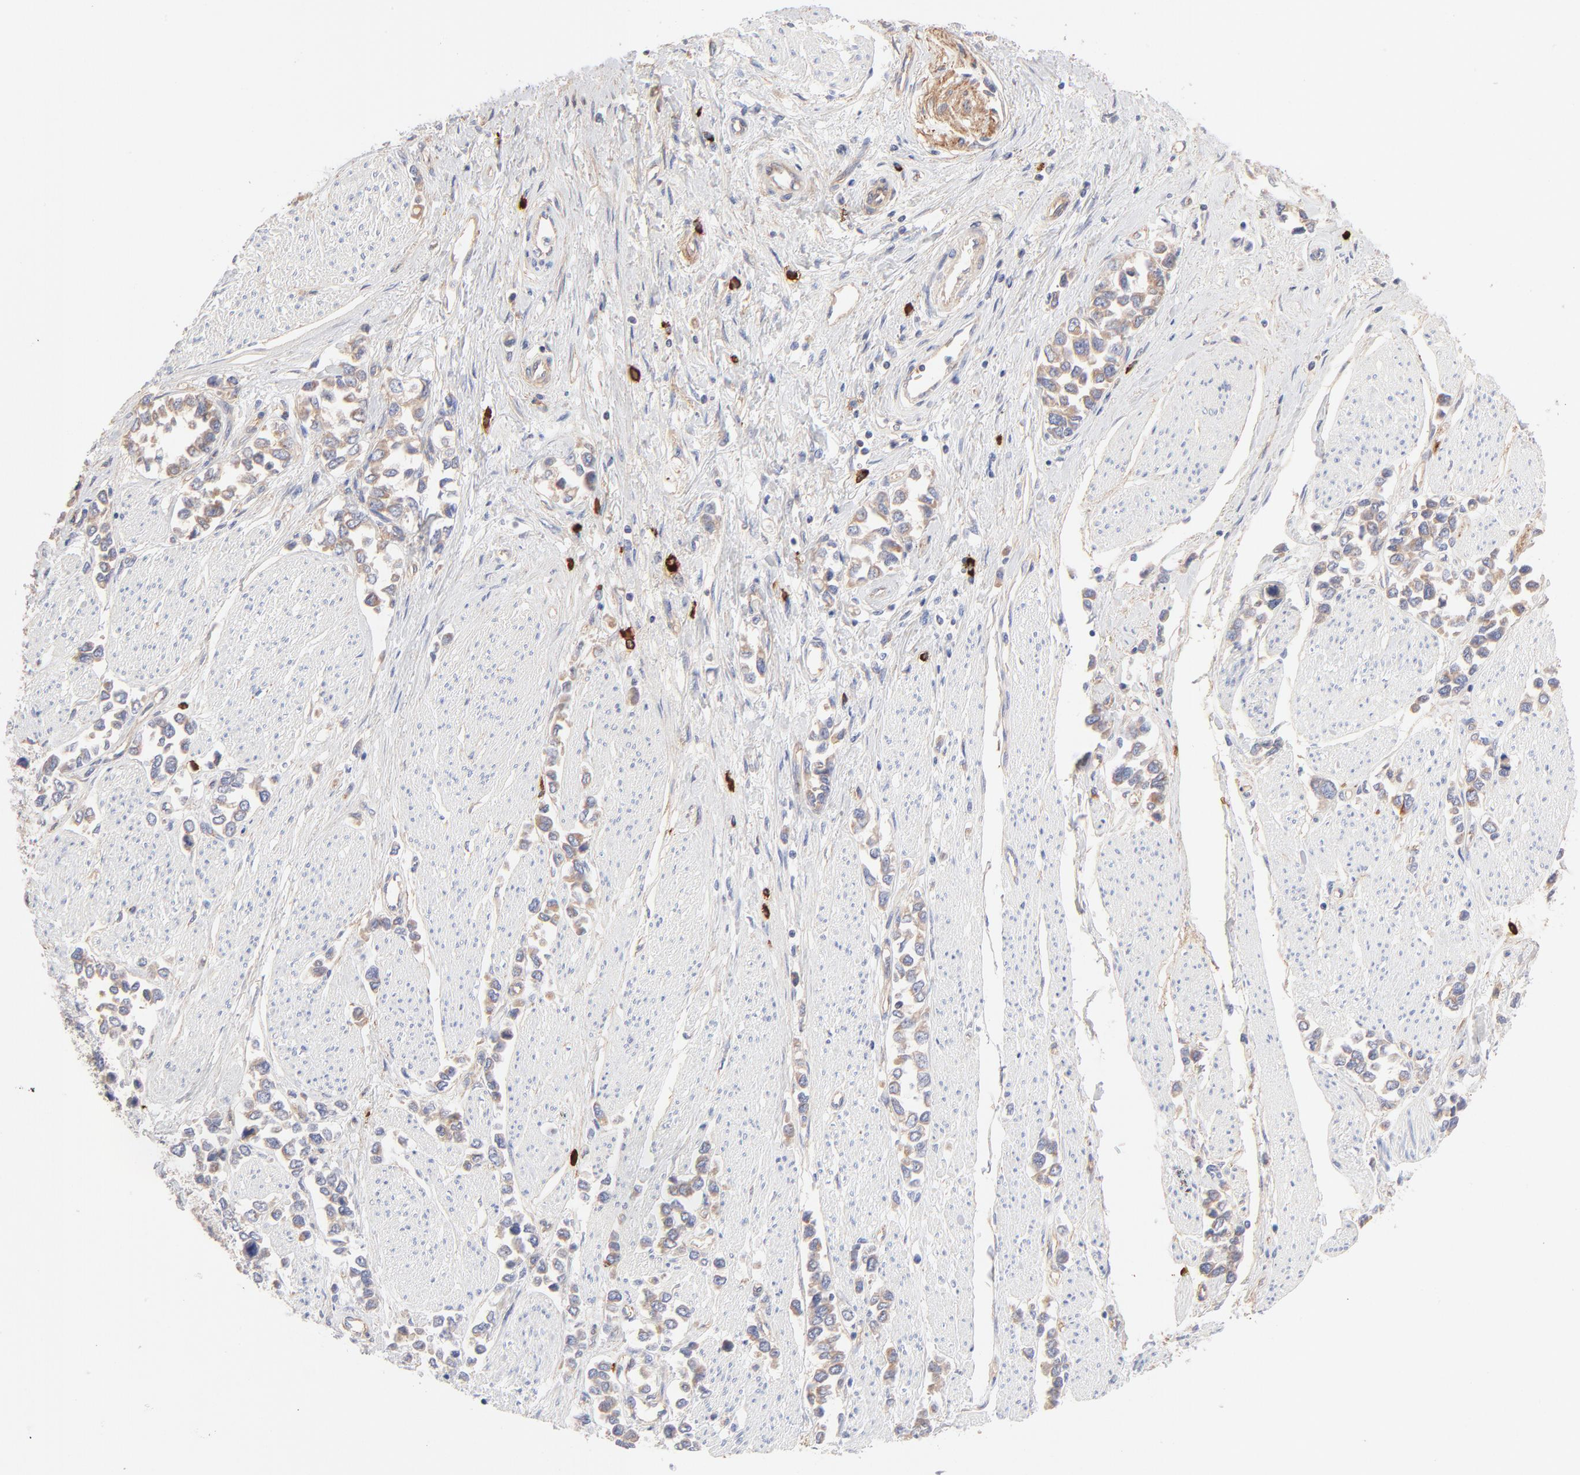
{"staining": {"intensity": "weak", "quantity": ">75%", "location": "cytoplasmic/membranous"}, "tissue": "stomach cancer", "cell_type": "Tumor cells", "image_type": "cancer", "snomed": [{"axis": "morphology", "description": "Adenocarcinoma, NOS"}, {"axis": "topography", "description": "Stomach, upper"}], "caption": "Stomach cancer tissue exhibits weak cytoplasmic/membranous staining in approximately >75% of tumor cells, visualized by immunohistochemistry.", "gene": "SPTB", "patient": {"sex": "male", "age": 76}}